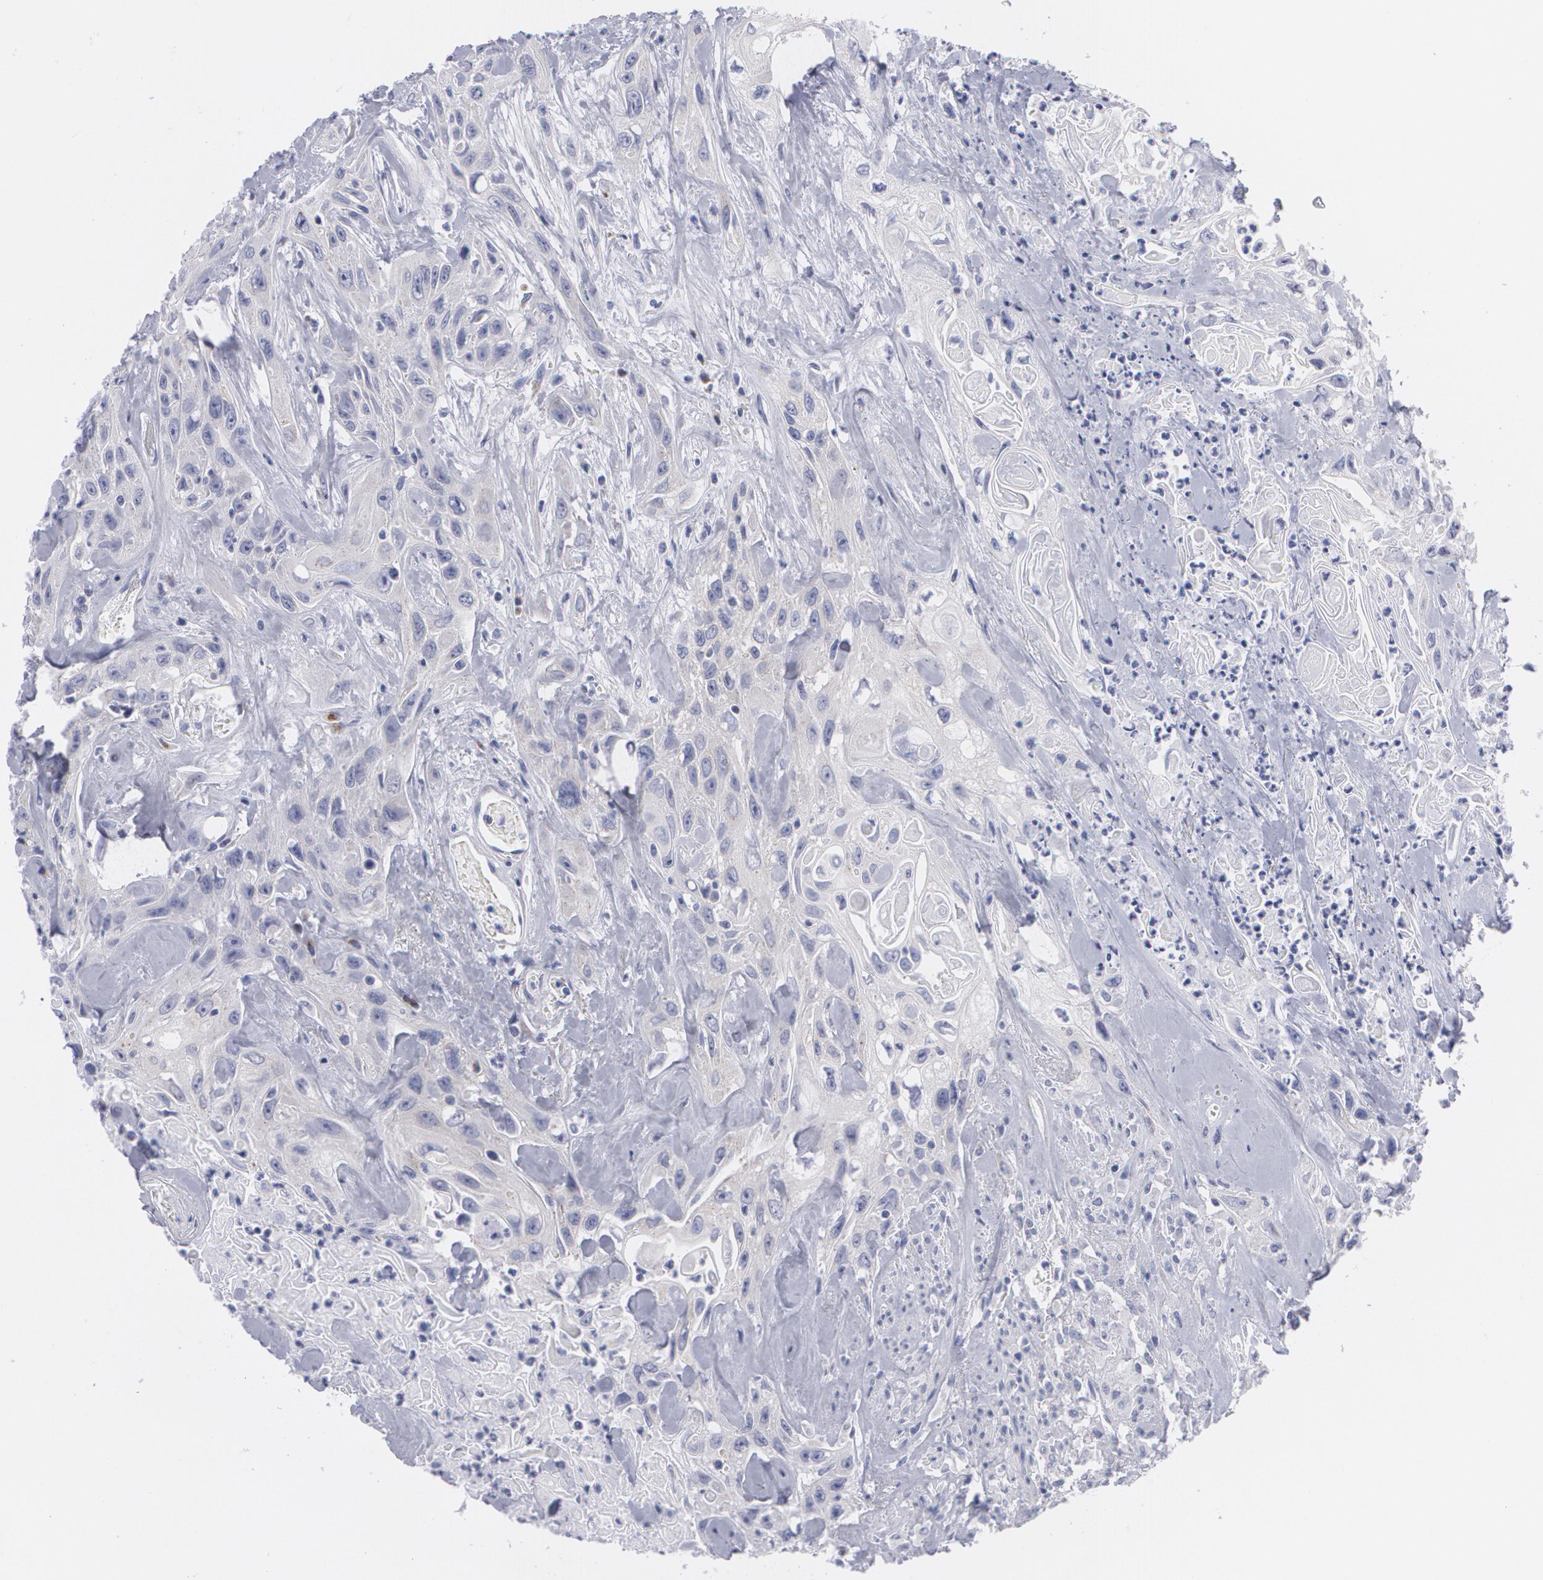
{"staining": {"intensity": "negative", "quantity": "none", "location": "none"}, "tissue": "urothelial cancer", "cell_type": "Tumor cells", "image_type": "cancer", "snomed": [{"axis": "morphology", "description": "Urothelial carcinoma, High grade"}, {"axis": "topography", "description": "Urinary bladder"}], "caption": "Tumor cells show no significant positivity in urothelial cancer.", "gene": "MBNL3", "patient": {"sex": "female", "age": 84}}